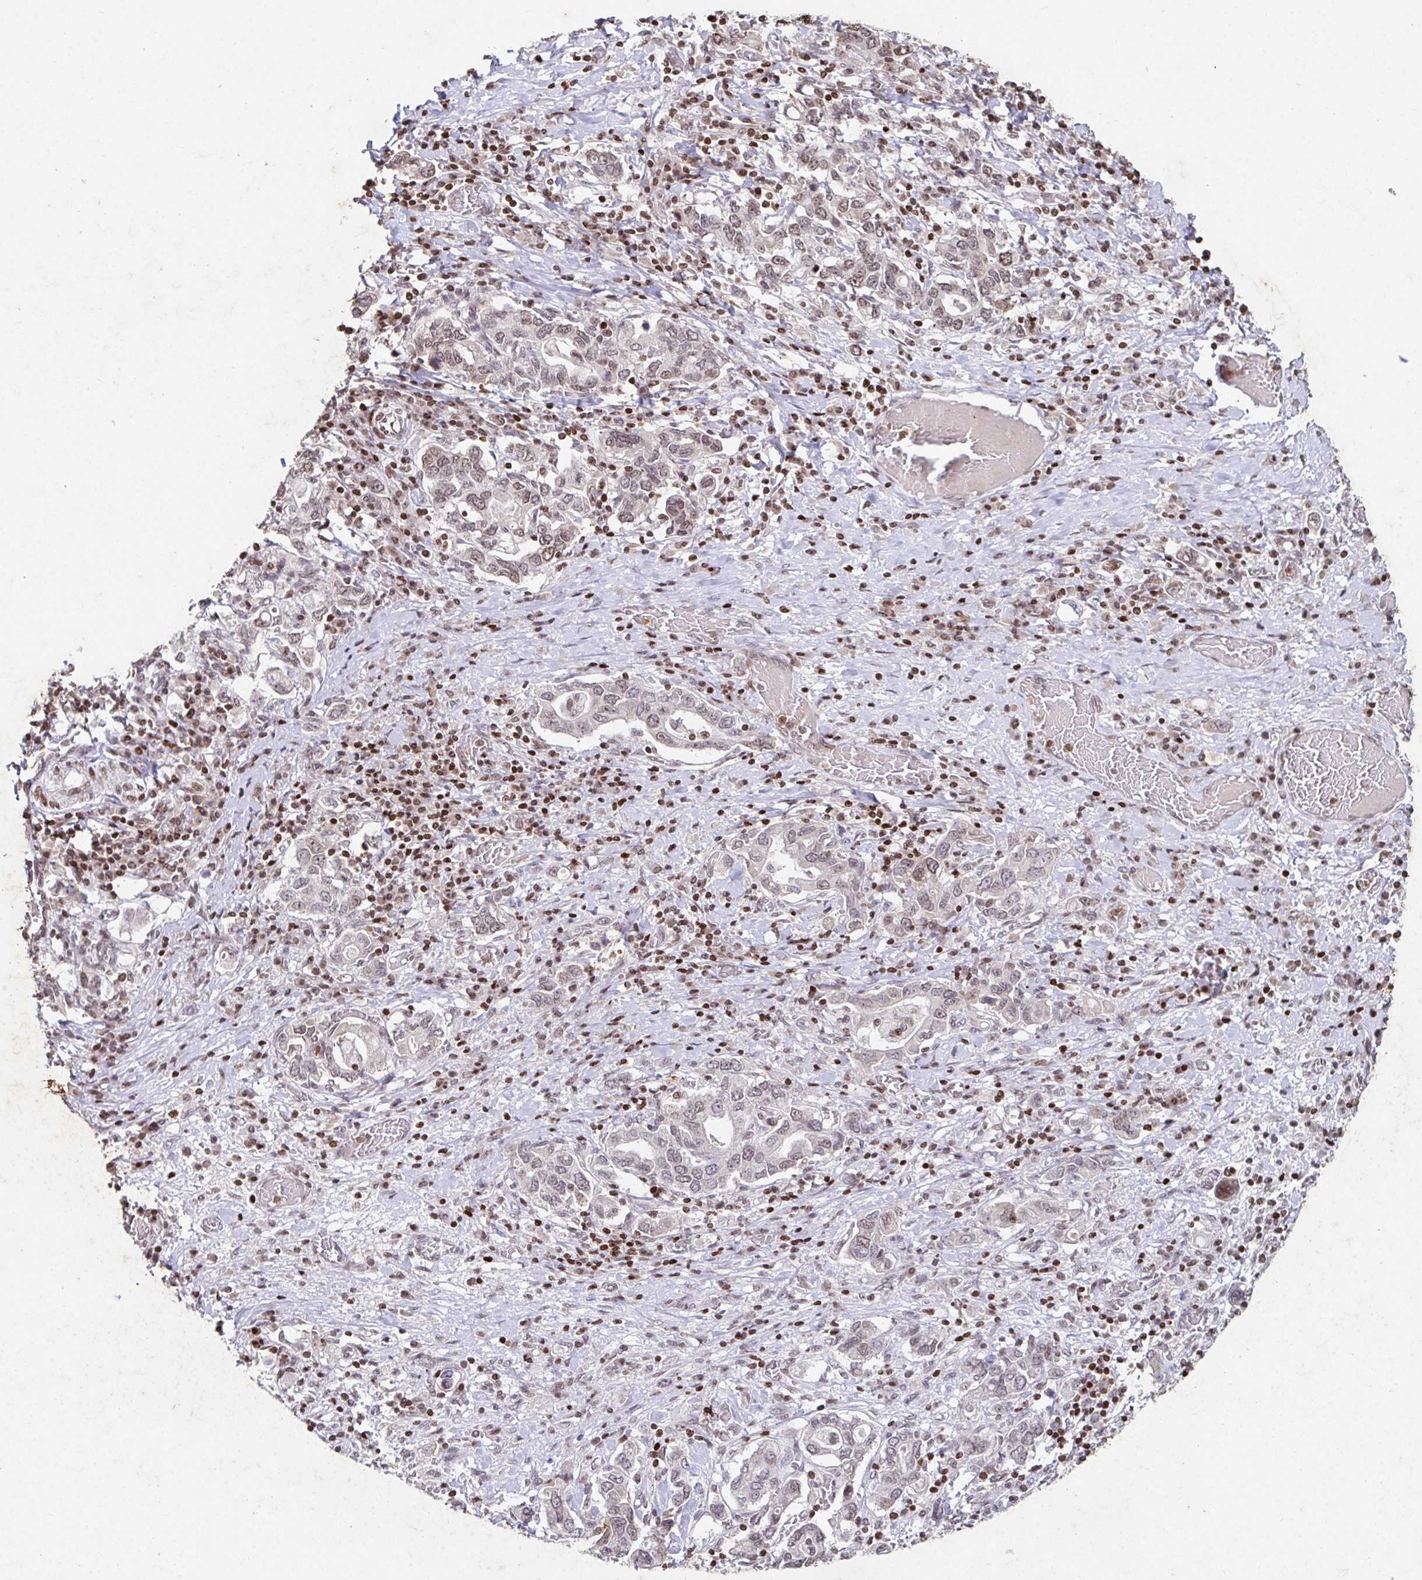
{"staining": {"intensity": "moderate", "quantity": "25%-75%", "location": "nuclear"}, "tissue": "stomach cancer", "cell_type": "Tumor cells", "image_type": "cancer", "snomed": [{"axis": "morphology", "description": "Adenocarcinoma, NOS"}, {"axis": "topography", "description": "Stomach, upper"}, {"axis": "topography", "description": "Stomach"}], "caption": "Protein staining of stomach adenocarcinoma tissue reveals moderate nuclear positivity in approximately 25%-75% of tumor cells. (DAB IHC with brightfield microscopy, high magnification).", "gene": "C19orf53", "patient": {"sex": "male", "age": 62}}